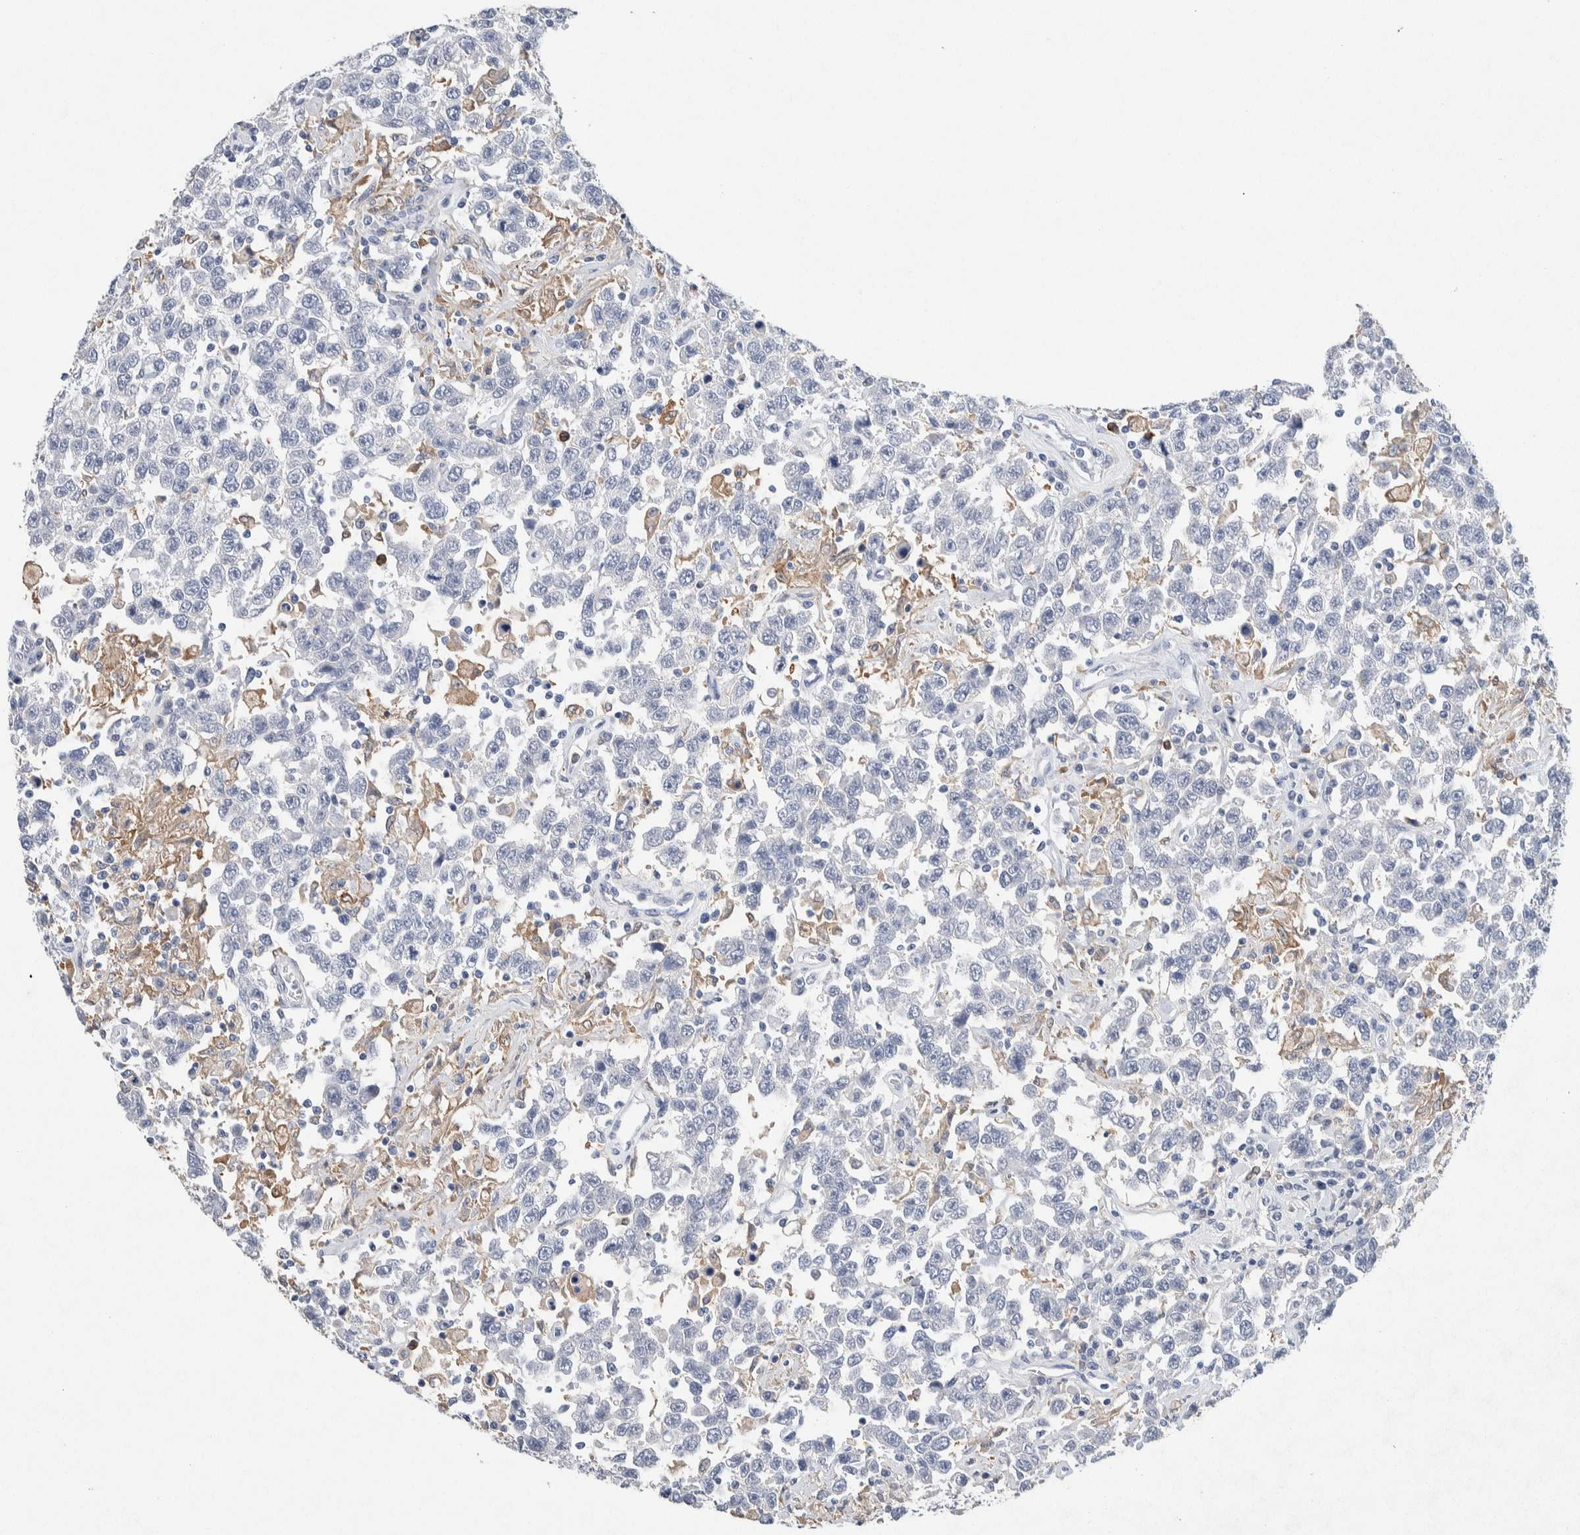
{"staining": {"intensity": "negative", "quantity": "none", "location": "none"}, "tissue": "testis cancer", "cell_type": "Tumor cells", "image_type": "cancer", "snomed": [{"axis": "morphology", "description": "Seminoma, NOS"}, {"axis": "topography", "description": "Testis"}], "caption": "Testis seminoma was stained to show a protein in brown. There is no significant positivity in tumor cells. The staining is performed using DAB (3,3'-diaminobenzidine) brown chromogen with nuclei counter-stained in using hematoxylin.", "gene": "NCF2", "patient": {"sex": "male", "age": 41}}